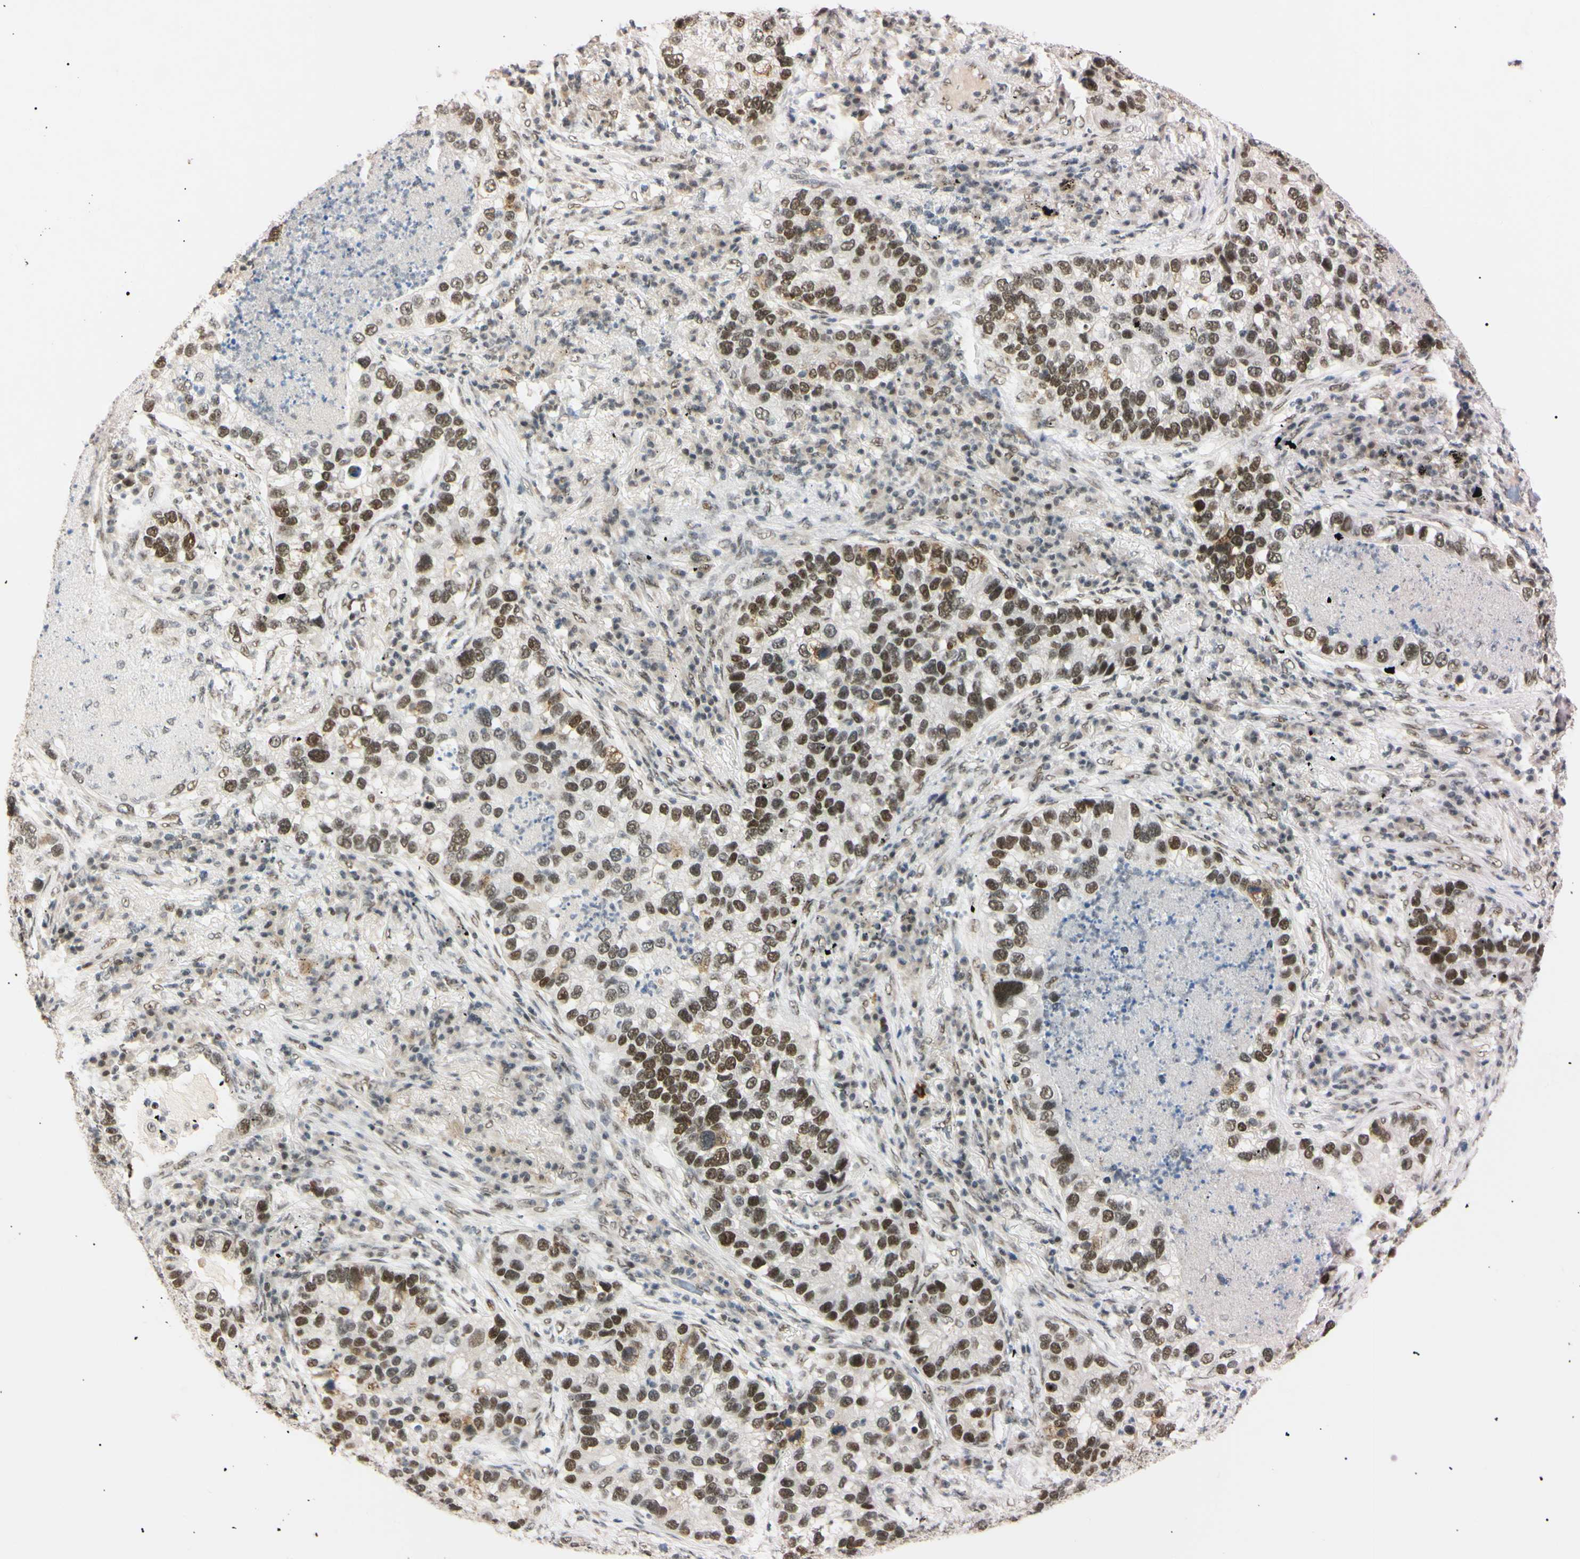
{"staining": {"intensity": "moderate", "quantity": ">75%", "location": "nuclear"}, "tissue": "lung cancer", "cell_type": "Tumor cells", "image_type": "cancer", "snomed": [{"axis": "morphology", "description": "Normal tissue, NOS"}, {"axis": "morphology", "description": "Adenocarcinoma, NOS"}, {"axis": "topography", "description": "Bronchus"}, {"axis": "topography", "description": "Lung"}], "caption": "Lung cancer was stained to show a protein in brown. There is medium levels of moderate nuclear positivity in approximately >75% of tumor cells.", "gene": "ZNF134", "patient": {"sex": "male", "age": 54}}